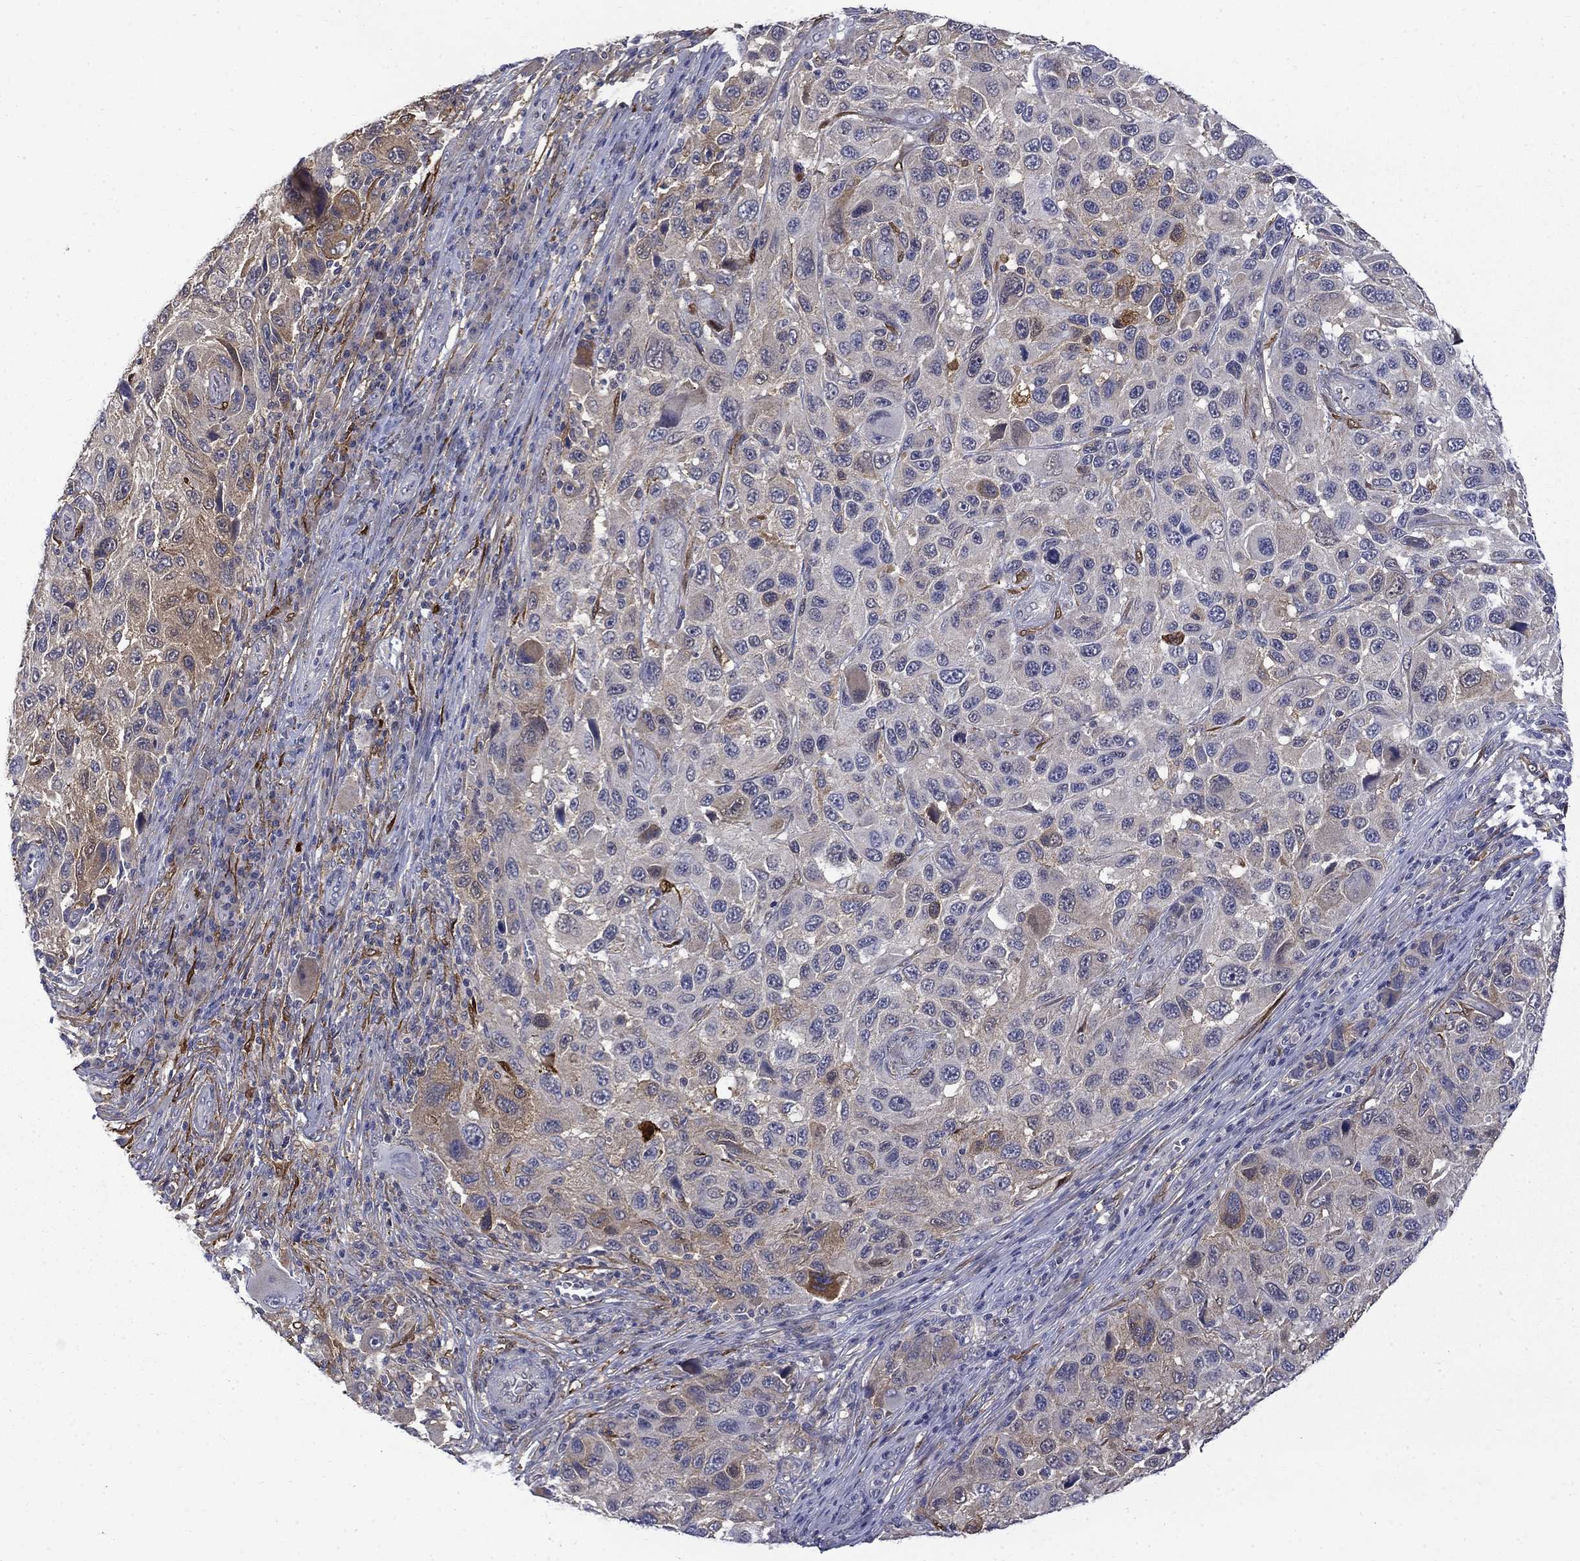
{"staining": {"intensity": "strong", "quantity": "<25%", "location": "cytoplasmic/membranous"}, "tissue": "melanoma", "cell_type": "Tumor cells", "image_type": "cancer", "snomed": [{"axis": "morphology", "description": "Malignant melanoma, NOS"}, {"axis": "topography", "description": "Skin"}], "caption": "Protein positivity by IHC displays strong cytoplasmic/membranous positivity in about <25% of tumor cells in malignant melanoma.", "gene": "PCBP3", "patient": {"sex": "male", "age": 53}}